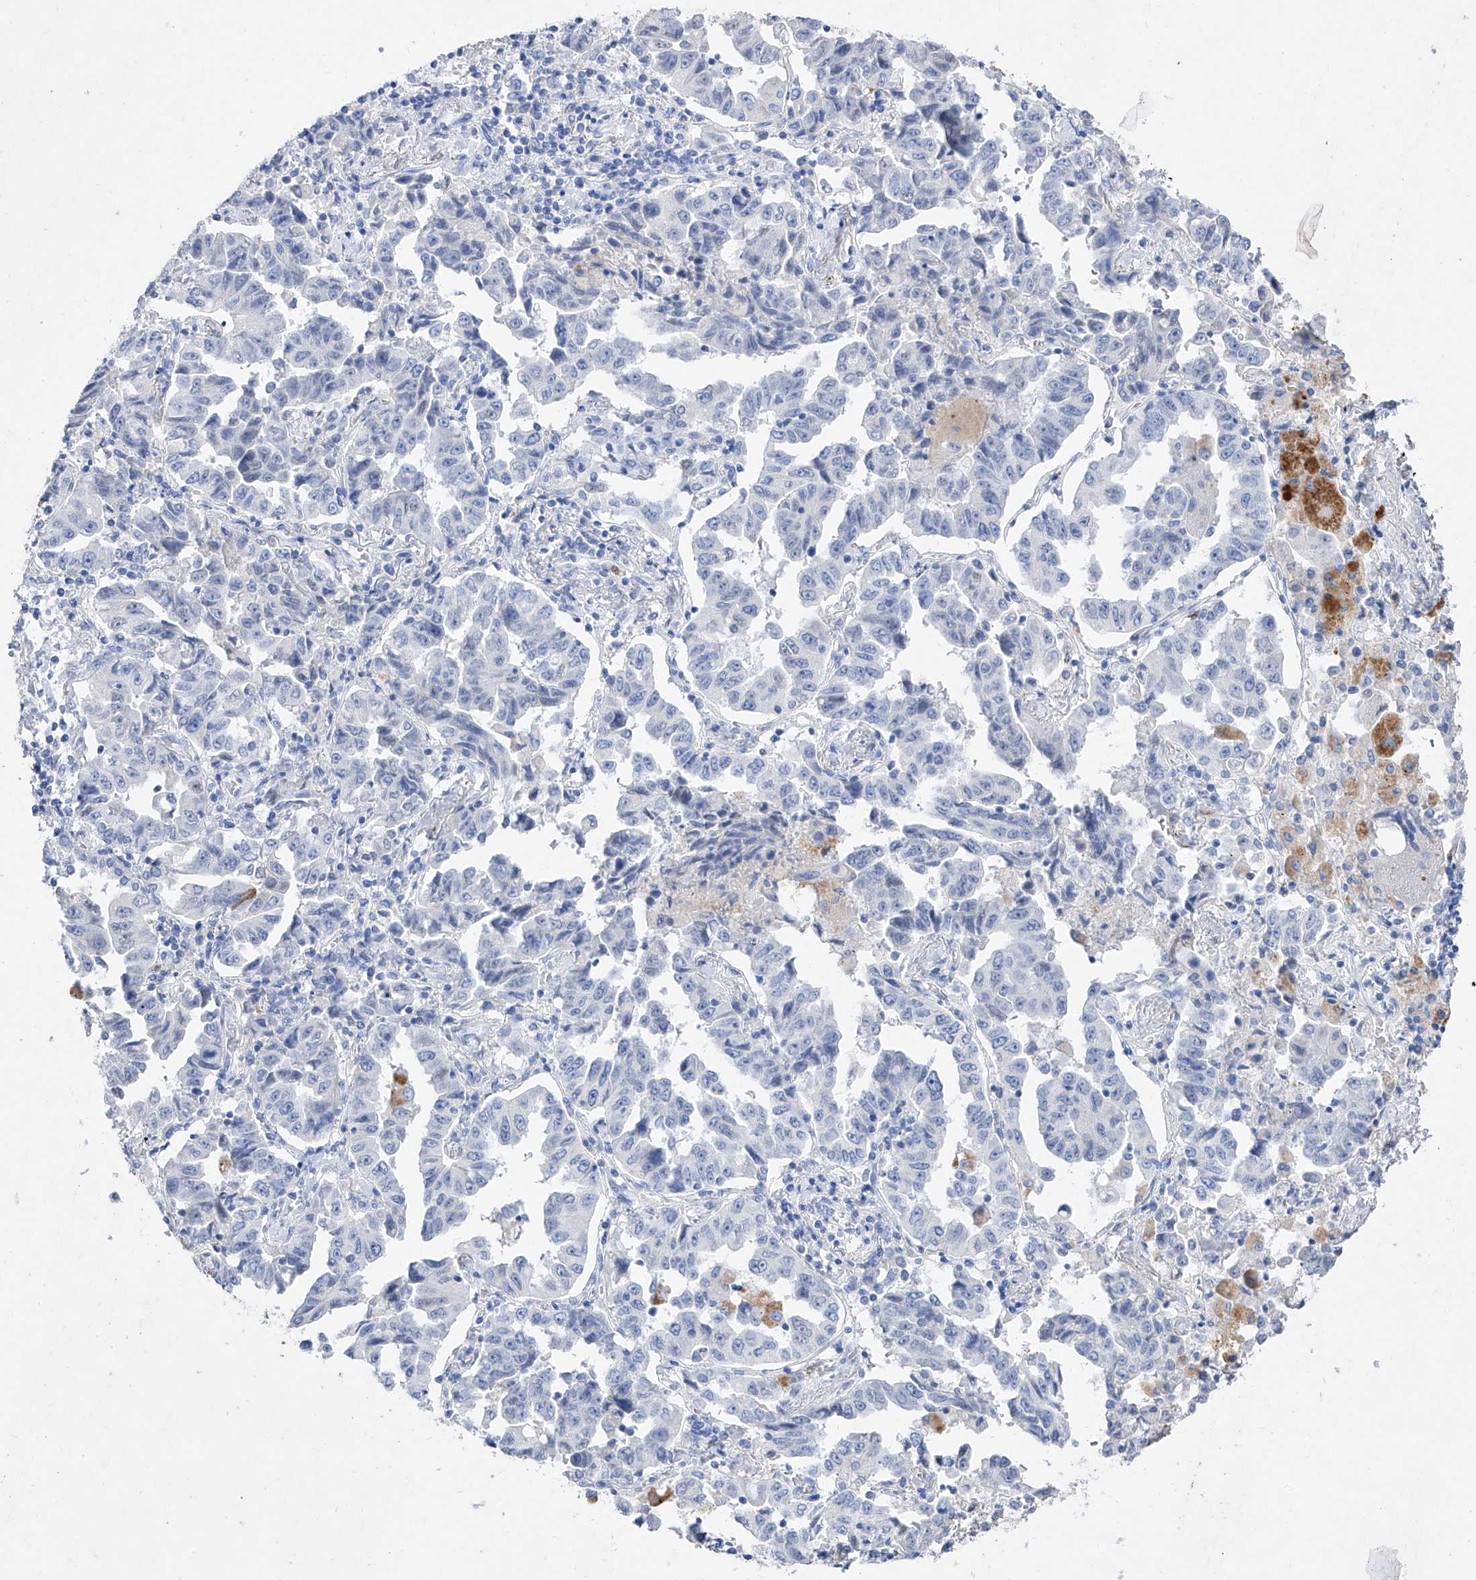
{"staining": {"intensity": "negative", "quantity": "none", "location": "none"}, "tissue": "lung cancer", "cell_type": "Tumor cells", "image_type": "cancer", "snomed": [{"axis": "morphology", "description": "Adenocarcinoma, NOS"}, {"axis": "topography", "description": "Lung"}], "caption": "Histopathology image shows no protein staining in tumor cells of lung cancer tissue.", "gene": "TM7SF2", "patient": {"sex": "female", "age": 51}}